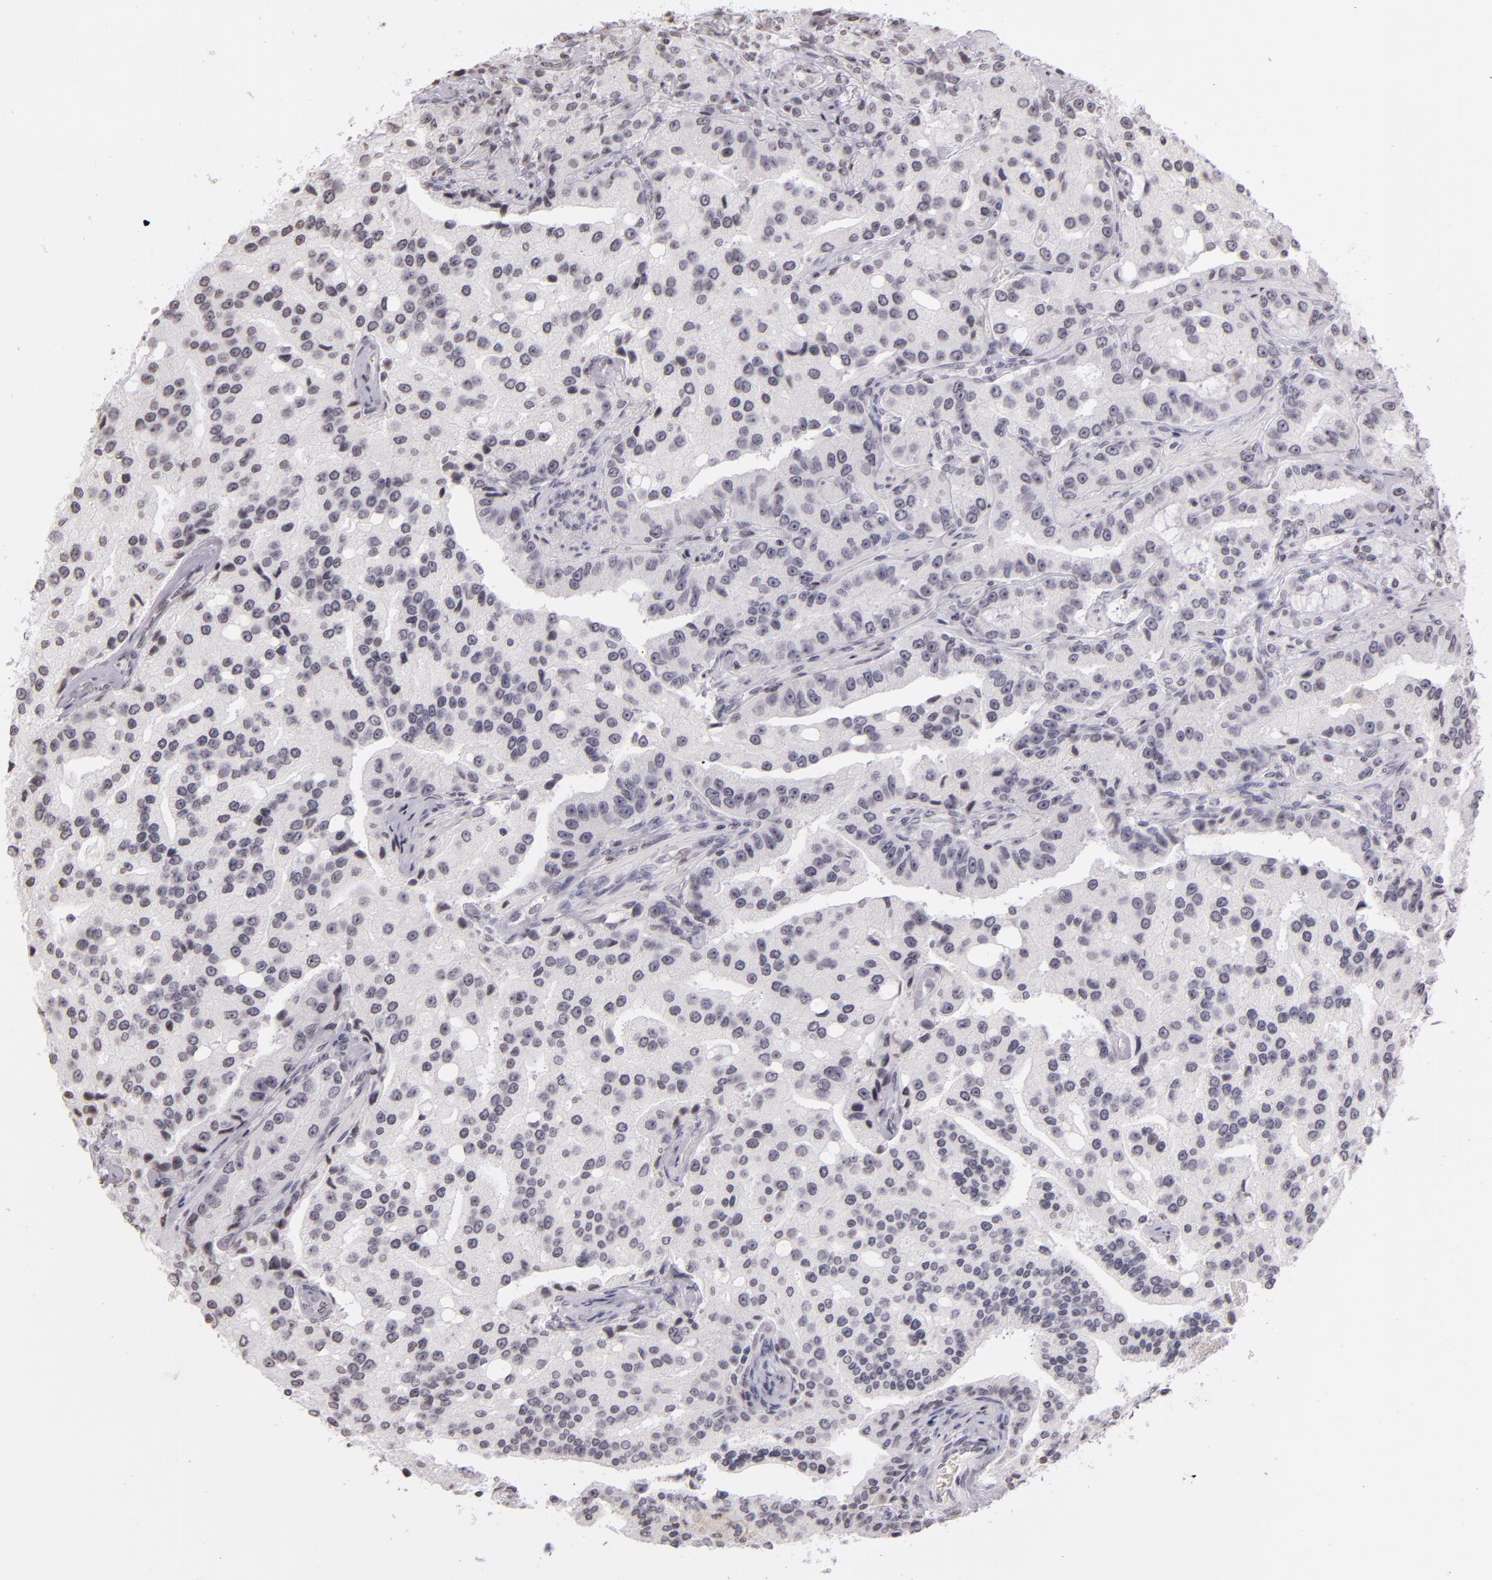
{"staining": {"intensity": "negative", "quantity": "none", "location": "none"}, "tissue": "prostate cancer", "cell_type": "Tumor cells", "image_type": "cancer", "snomed": [{"axis": "morphology", "description": "Adenocarcinoma, Medium grade"}, {"axis": "topography", "description": "Prostate"}], "caption": "DAB (3,3'-diaminobenzidine) immunohistochemical staining of prostate cancer demonstrates no significant expression in tumor cells. Brightfield microscopy of immunohistochemistry stained with DAB (brown) and hematoxylin (blue), captured at high magnification.", "gene": "CD40", "patient": {"sex": "male", "age": 72}}